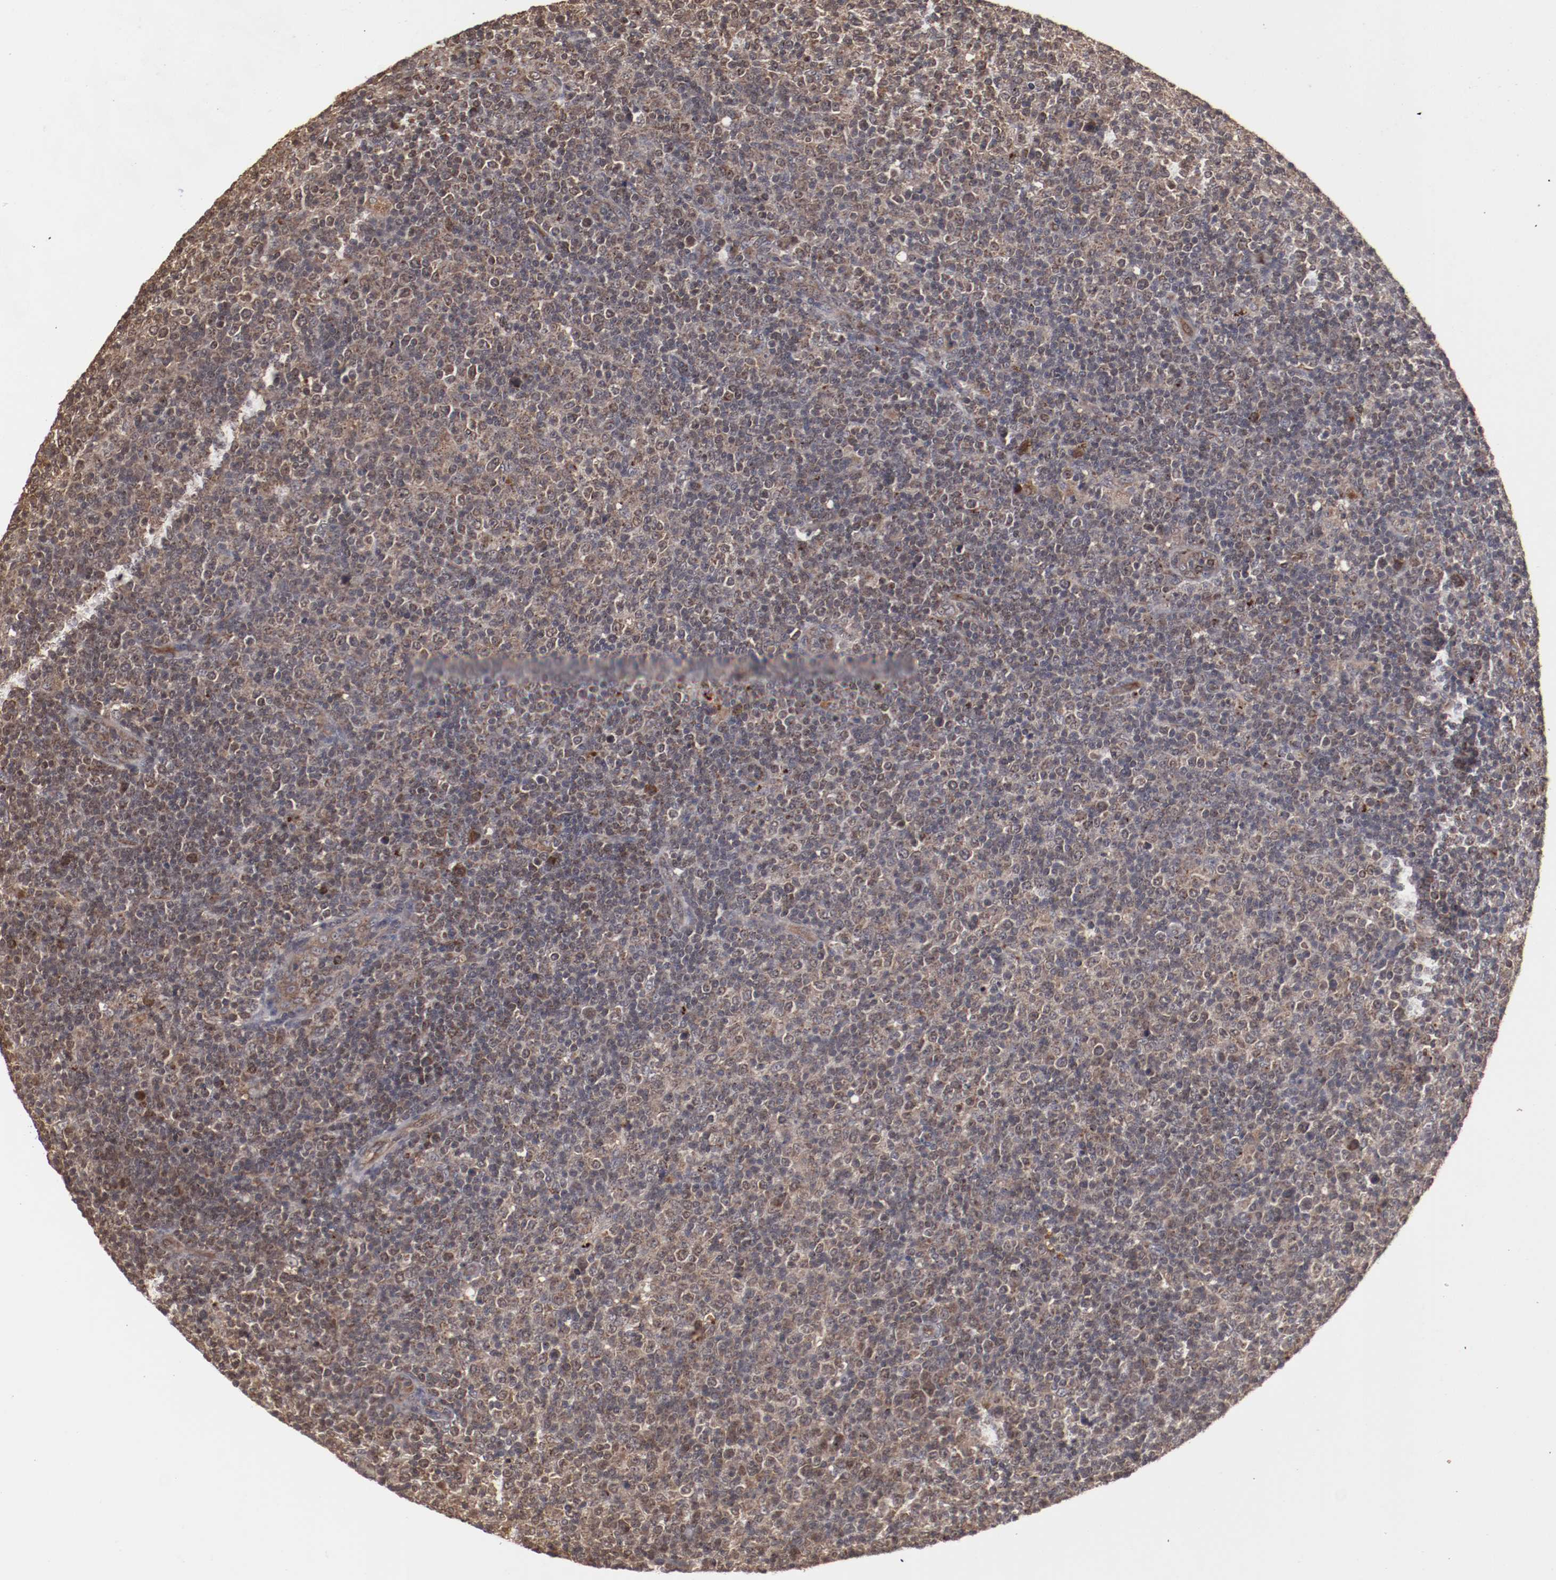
{"staining": {"intensity": "weak", "quantity": ">75%", "location": "cytoplasmic/membranous"}, "tissue": "lymphoma", "cell_type": "Tumor cells", "image_type": "cancer", "snomed": [{"axis": "morphology", "description": "Malignant lymphoma, non-Hodgkin's type, Low grade"}, {"axis": "topography", "description": "Lymph node"}], "caption": "Immunohistochemical staining of human lymphoma displays weak cytoplasmic/membranous protein staining in approximately >75% of tumor cells.", "gene": "TENM1", "patient": {"sex": "male", "age": 70}}